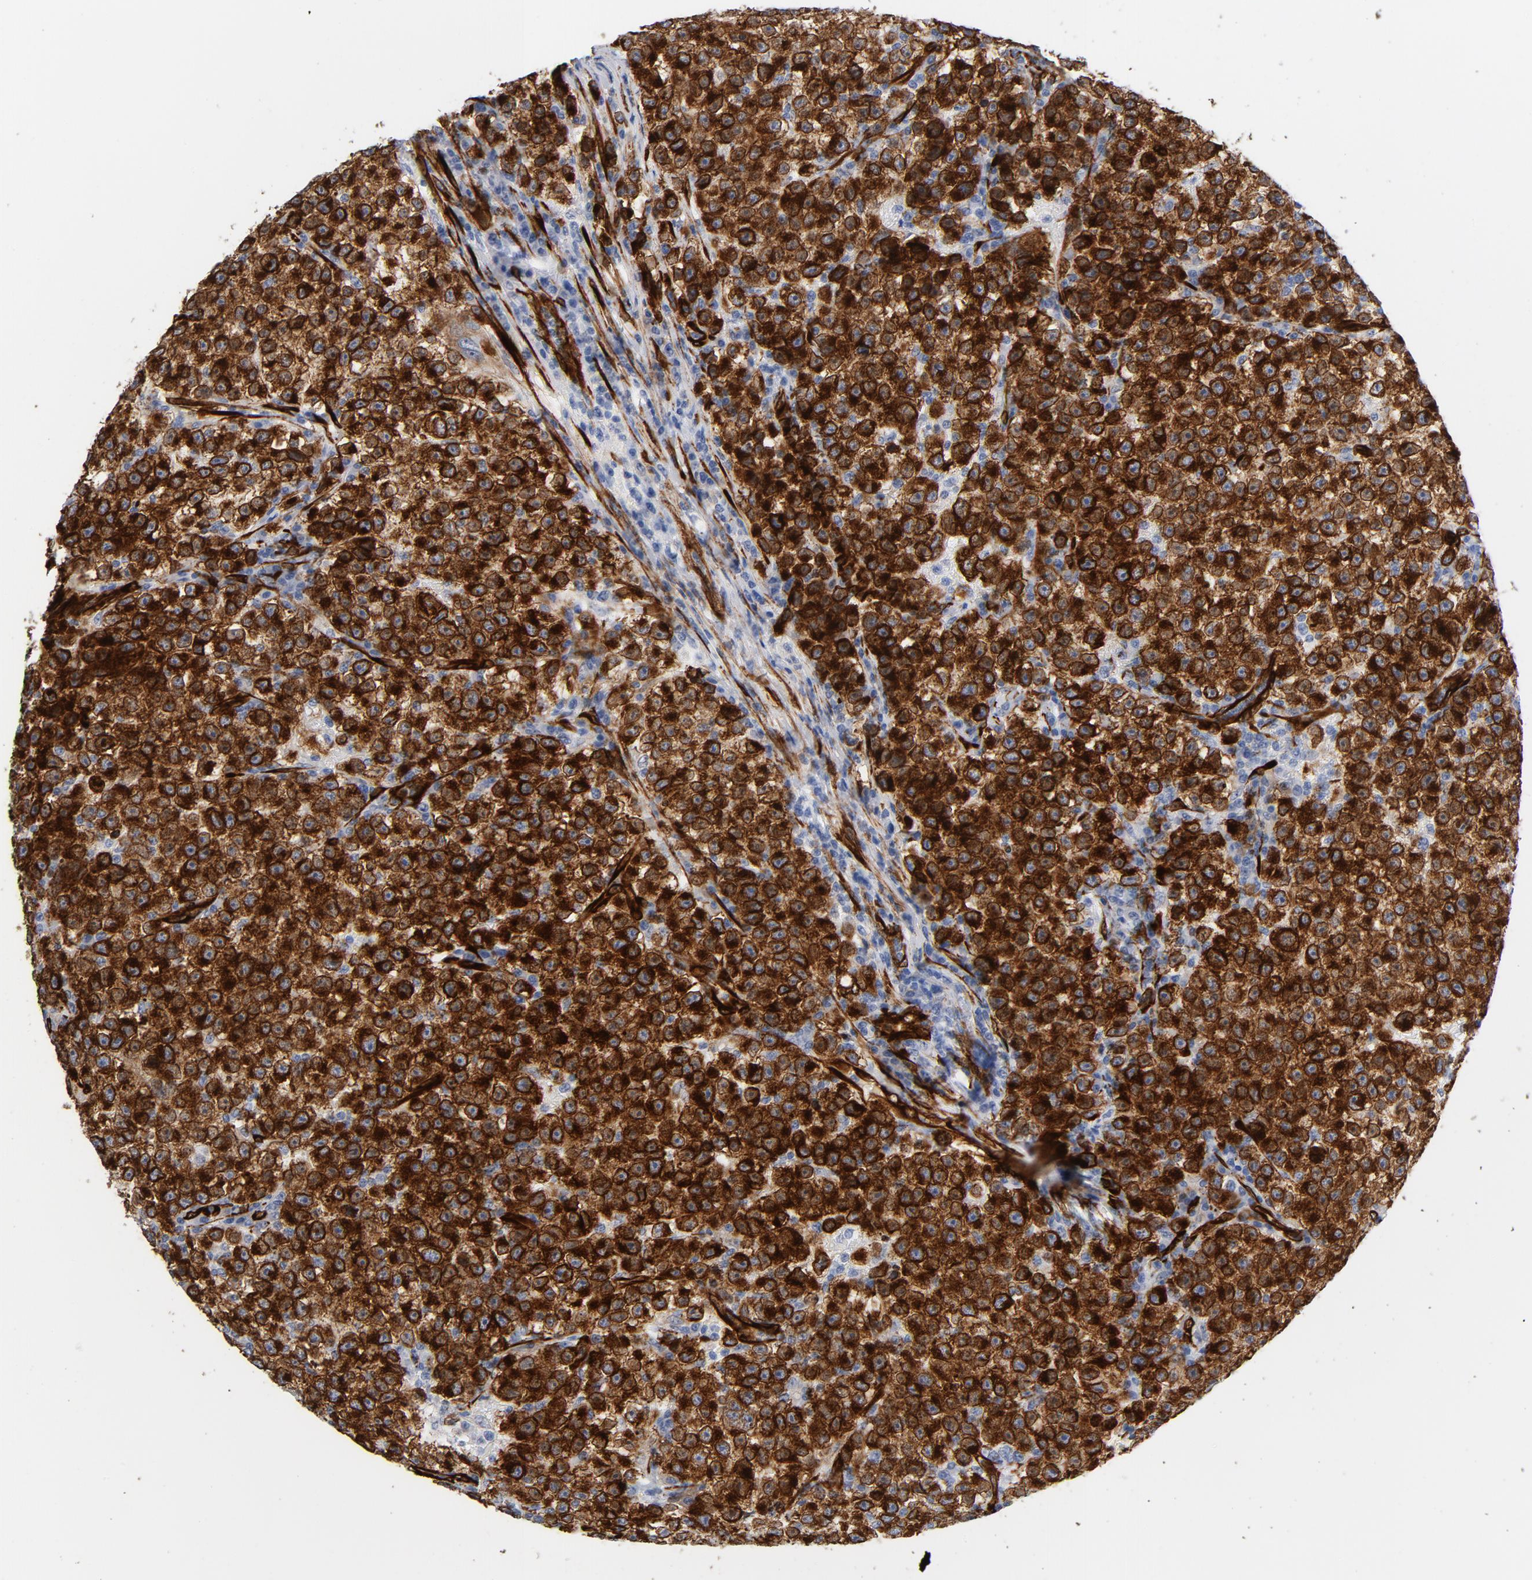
{"staining": {"intensity": "strong", "quantity": ">75%", "location": "cytoplasmic/membranous"}, "tissue": "testis cancer", "cell_type": "Tumor cells", "image_type": "cancer", "snomed": [{"axis": "morphology", "description": "Seminoma, NOS"}, {"axis": "topography", "description": "Testis"}], "caption": "Tumor cells exhibit high levels of strong cytoplasmic/membranous expression in about >75% of cells in testis cancer (seminoma).", "gene": "SERPINH1", "patient": {"sex": "male", "age": 22}}